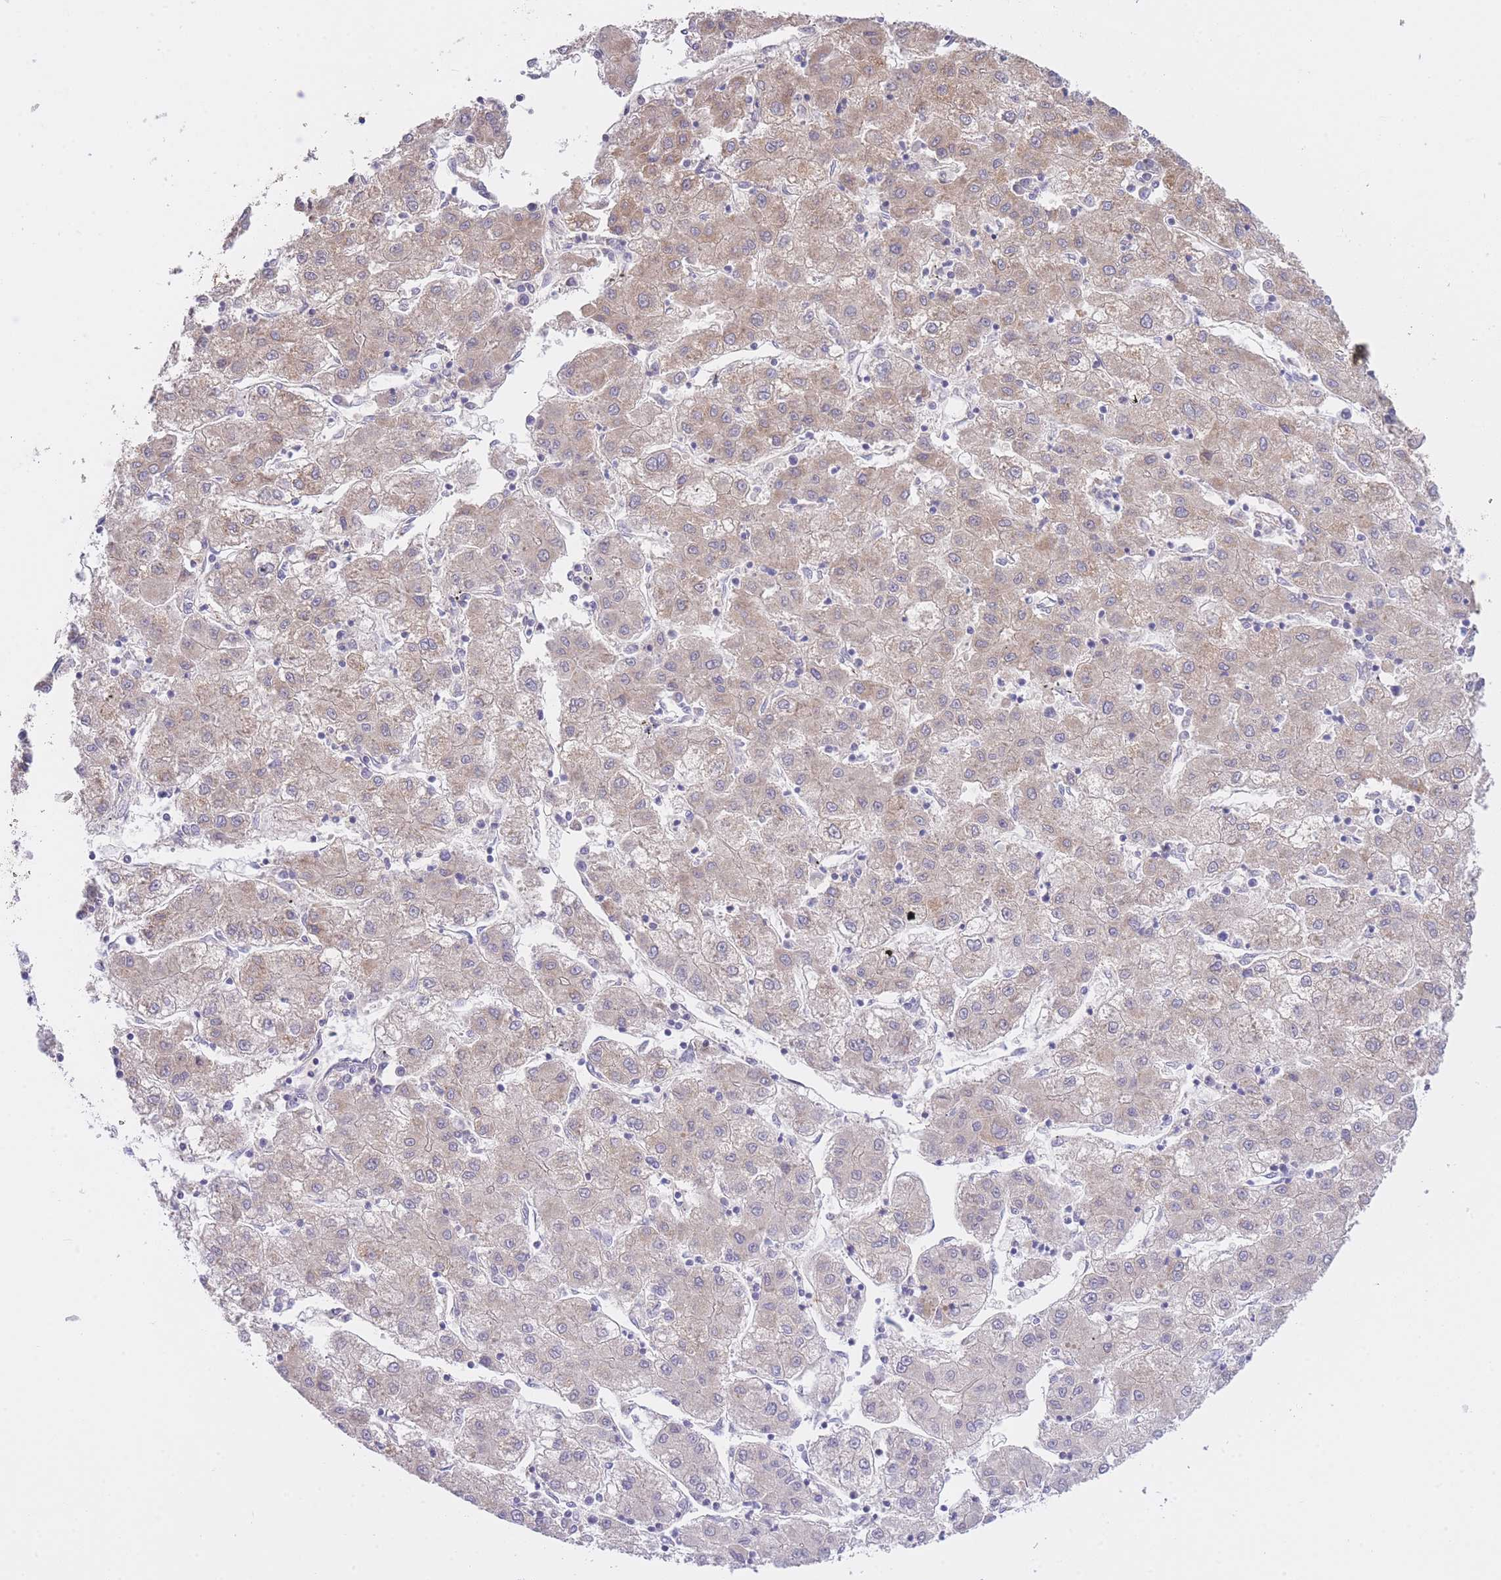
{"staining": {"intensity": "weak", "quantity": ">75%", "location": "cytoplasmic/membranous"}, "tissue": "liver cancer", "cell_type": "Tumor cells", "image_type": "cancer", "snomed": [{"axis": "morphology", "description": "Carcinoma, Hepatocellular, NOS"}, {"axis": "topography", "description": "Liver"}], "caption": "Immunohistochemistry (IHC) of hepatocellular carcinoma (liver) demonstrates low levels of weak cytoplasmic/membranous expression in about >75% of tumor cells.", "gene": "CTBP1", "patient": {"sex": "male", "age": 72}}